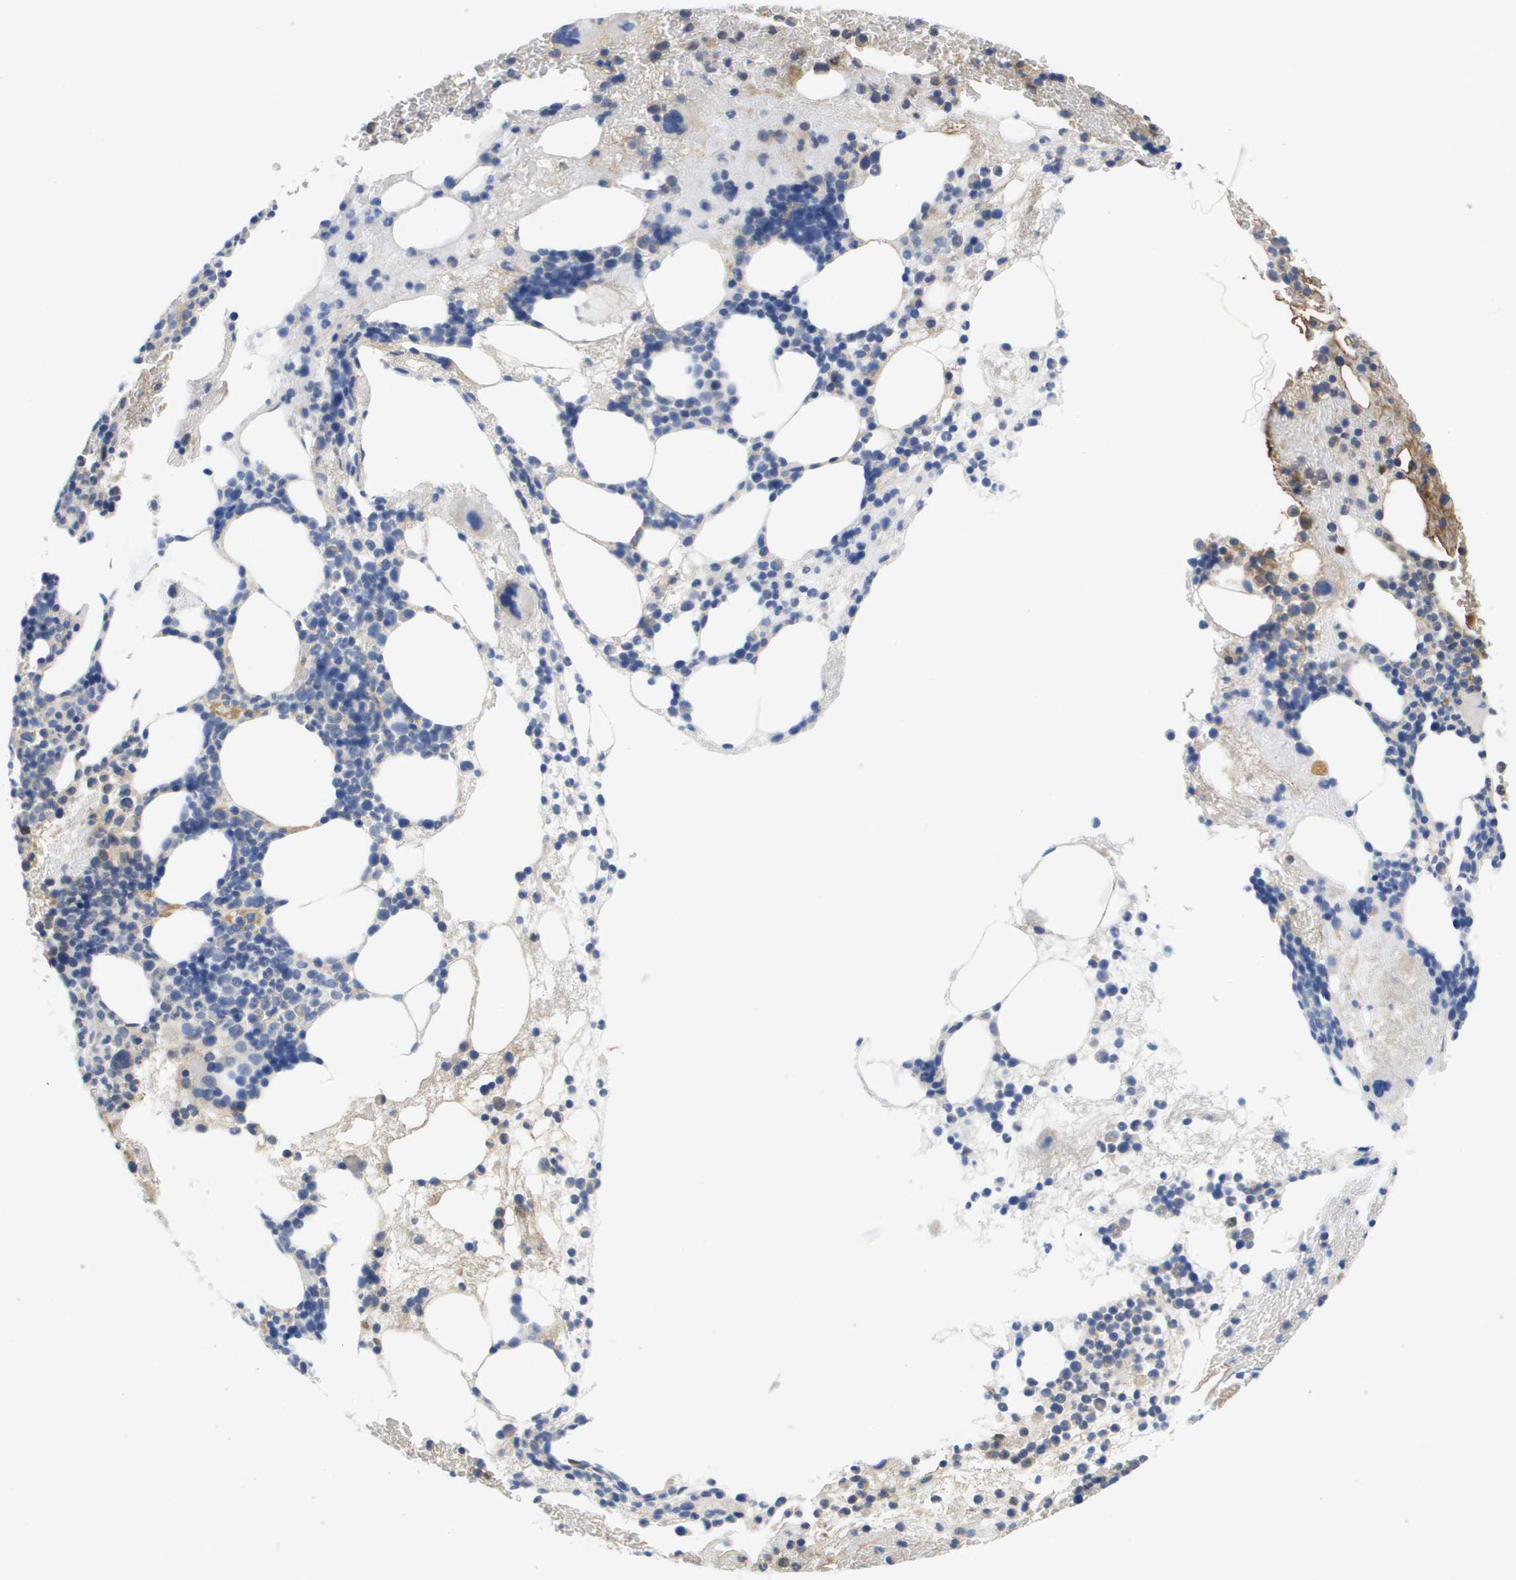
{"staining": {"intensity": "negative", "quantity": "none", "location": "none"}, "tissue": "bone marrow", "cell_type": "Hematopoietic cells", "image_type": "normal", "snomed": [{"axis": "morphology", "description": "Normal tissue, NOS"}, {"axis": "morphology", "description": "Inflammation, NOS"}, {"axis": "topography", "description": "Bone marrow"}], "caption": "IHC photomicrograph of unremarkable bone marrow stained for a protein (brown), which demonstrates no positivity in hematopoietic cells. (IHC, brightfield microscopy, high magnification).", "gene": "APOA1", "patient": {"sex": "male", "age": 63}}